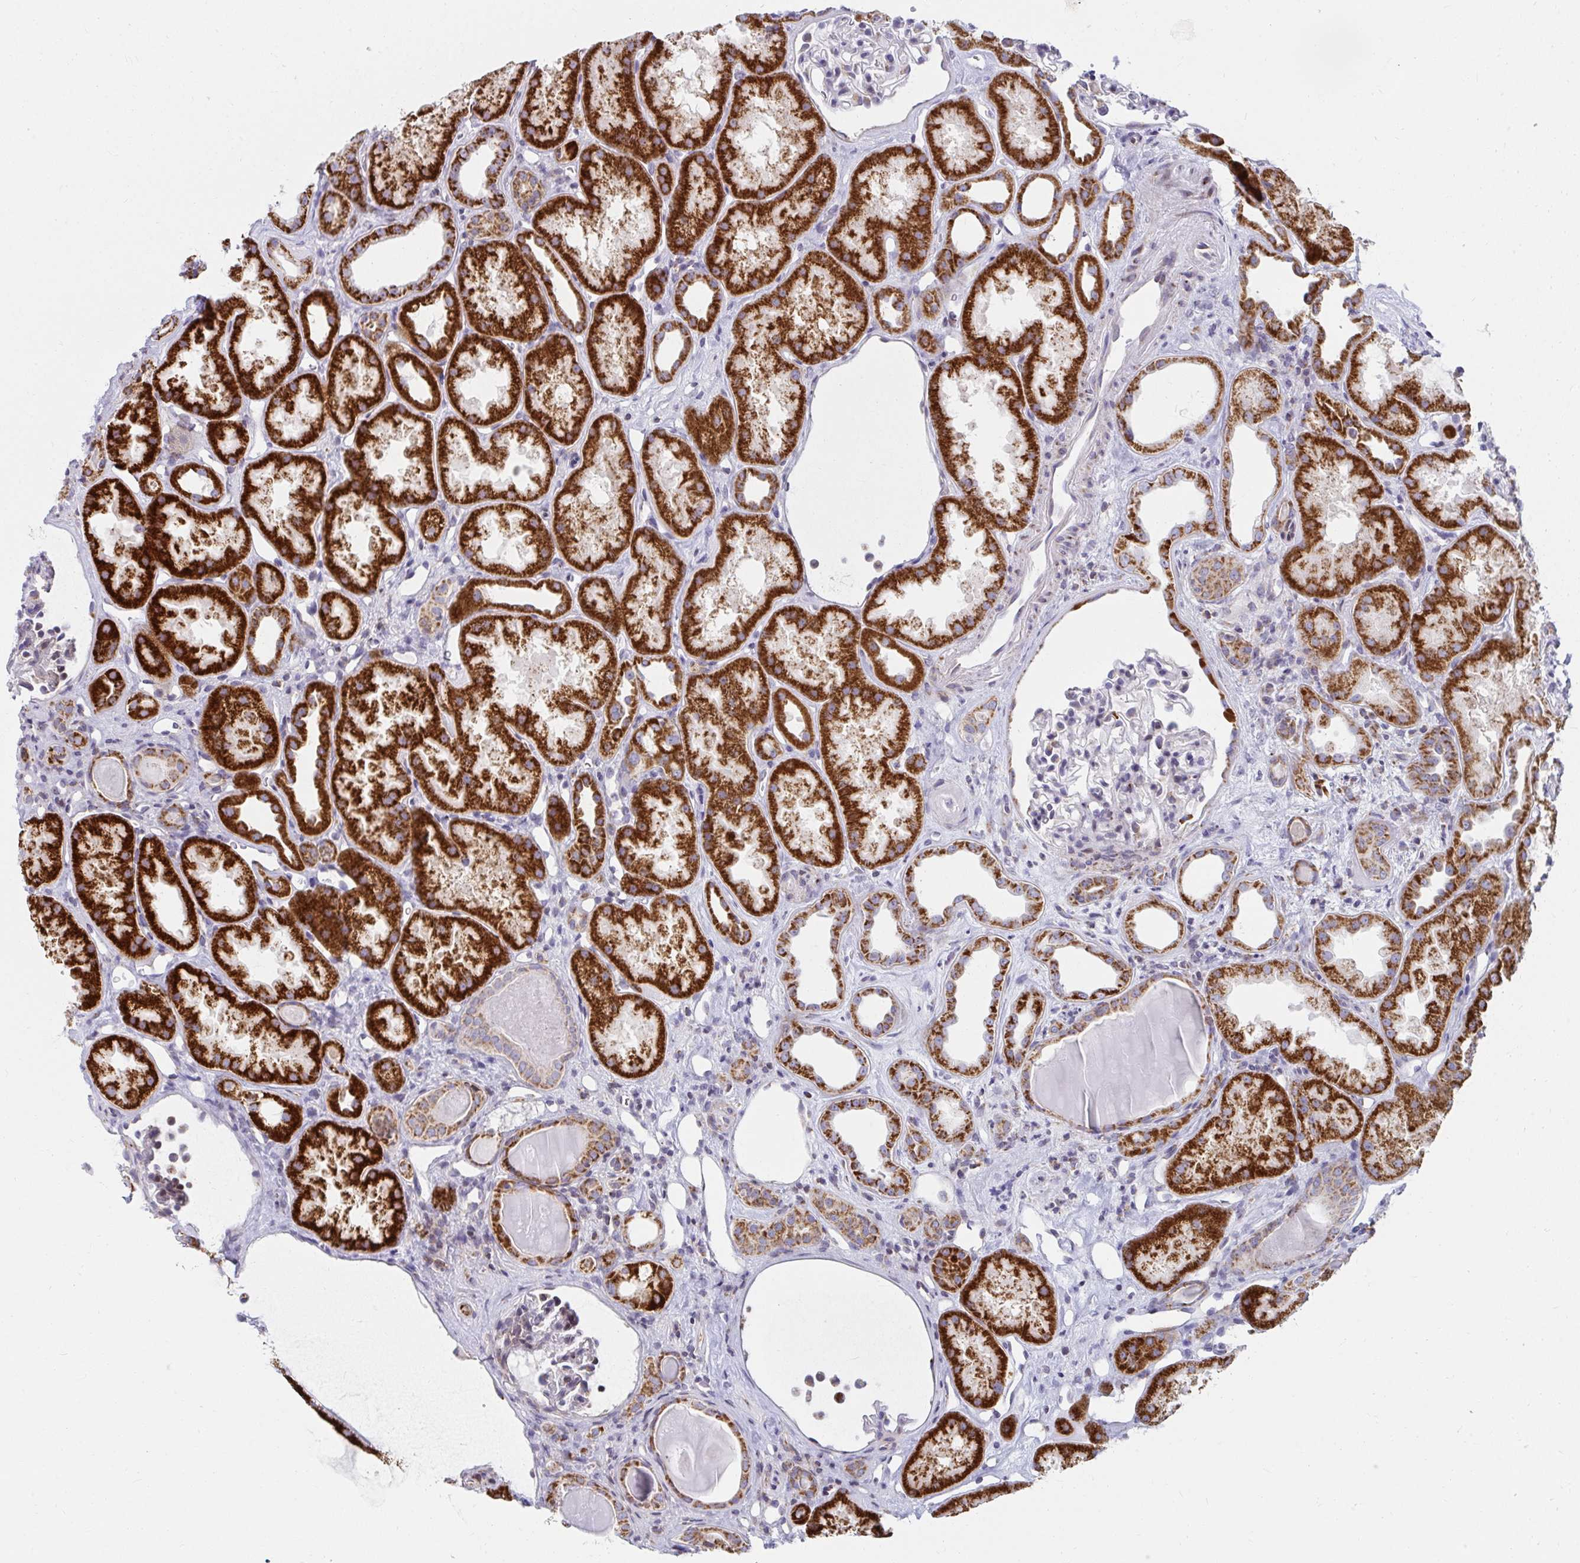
{"staining": {"intensity": "negative", "quantity": "none", "location": "none"}, "tissue": "kidney", "cell_type": "Cells in glomeruli", "image_type": "normal", "snomed": [{"axis": "morphology", "description": "Normal tissue, NOS"}, {"axis": "topography", "description": "Kidney"}], "caption": "Cells in glomeruli show no significant staining in benign kidney.", "gene": "EXOC5", "patient": {"sex": "male", "age": 61}}